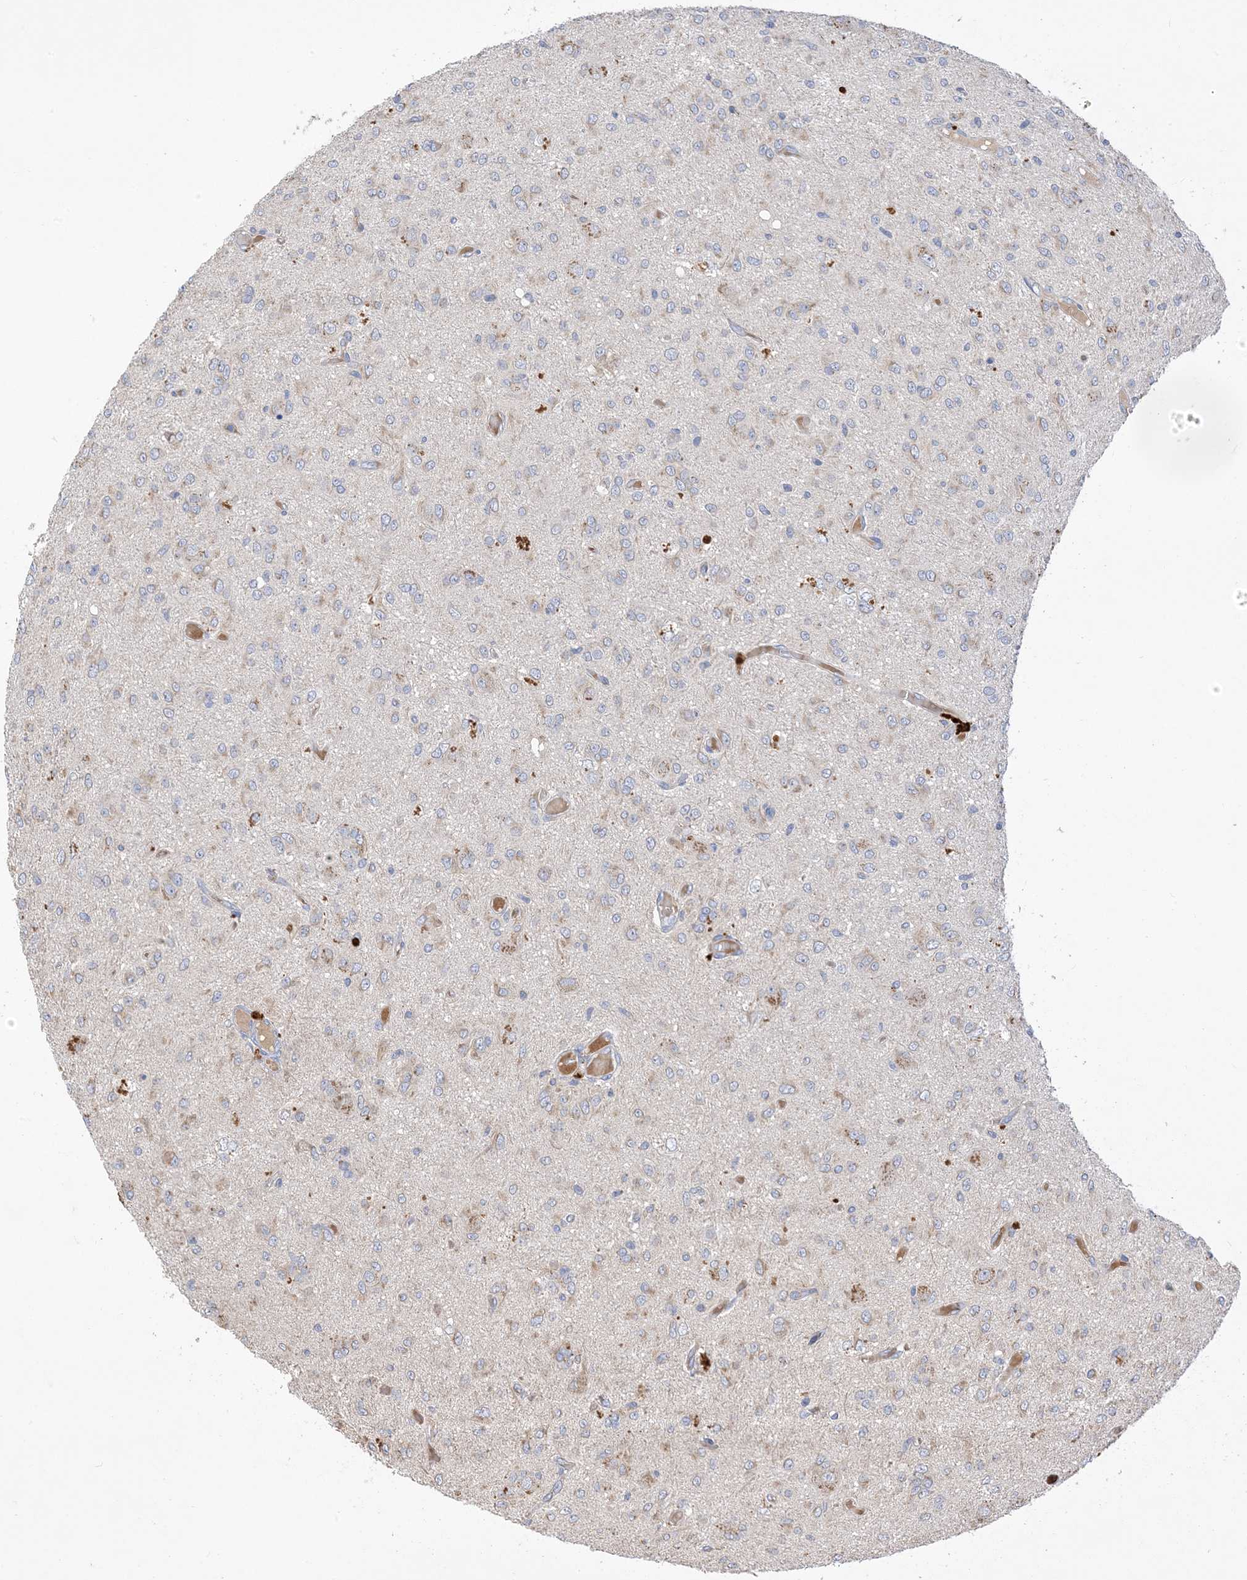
{"staining": {"intensity": "negative", "quantity": "none", "location": "none"}, "tissue": "glioma", "cell_type": "Tumor cells", "image_type": "cancer", "snomed": [{"axis": "morphology", "description": "Glioma, malignant, High grade"}, {"axis": "topography", "description": "Brain"}], "caption": "IHC histopathology image of neoplastic tissue: human glioma stained with DAB shows no significant protein positivity in tumor cells.", "gene": "DPP9", "patient": {"sex": "female", "age": 59}}